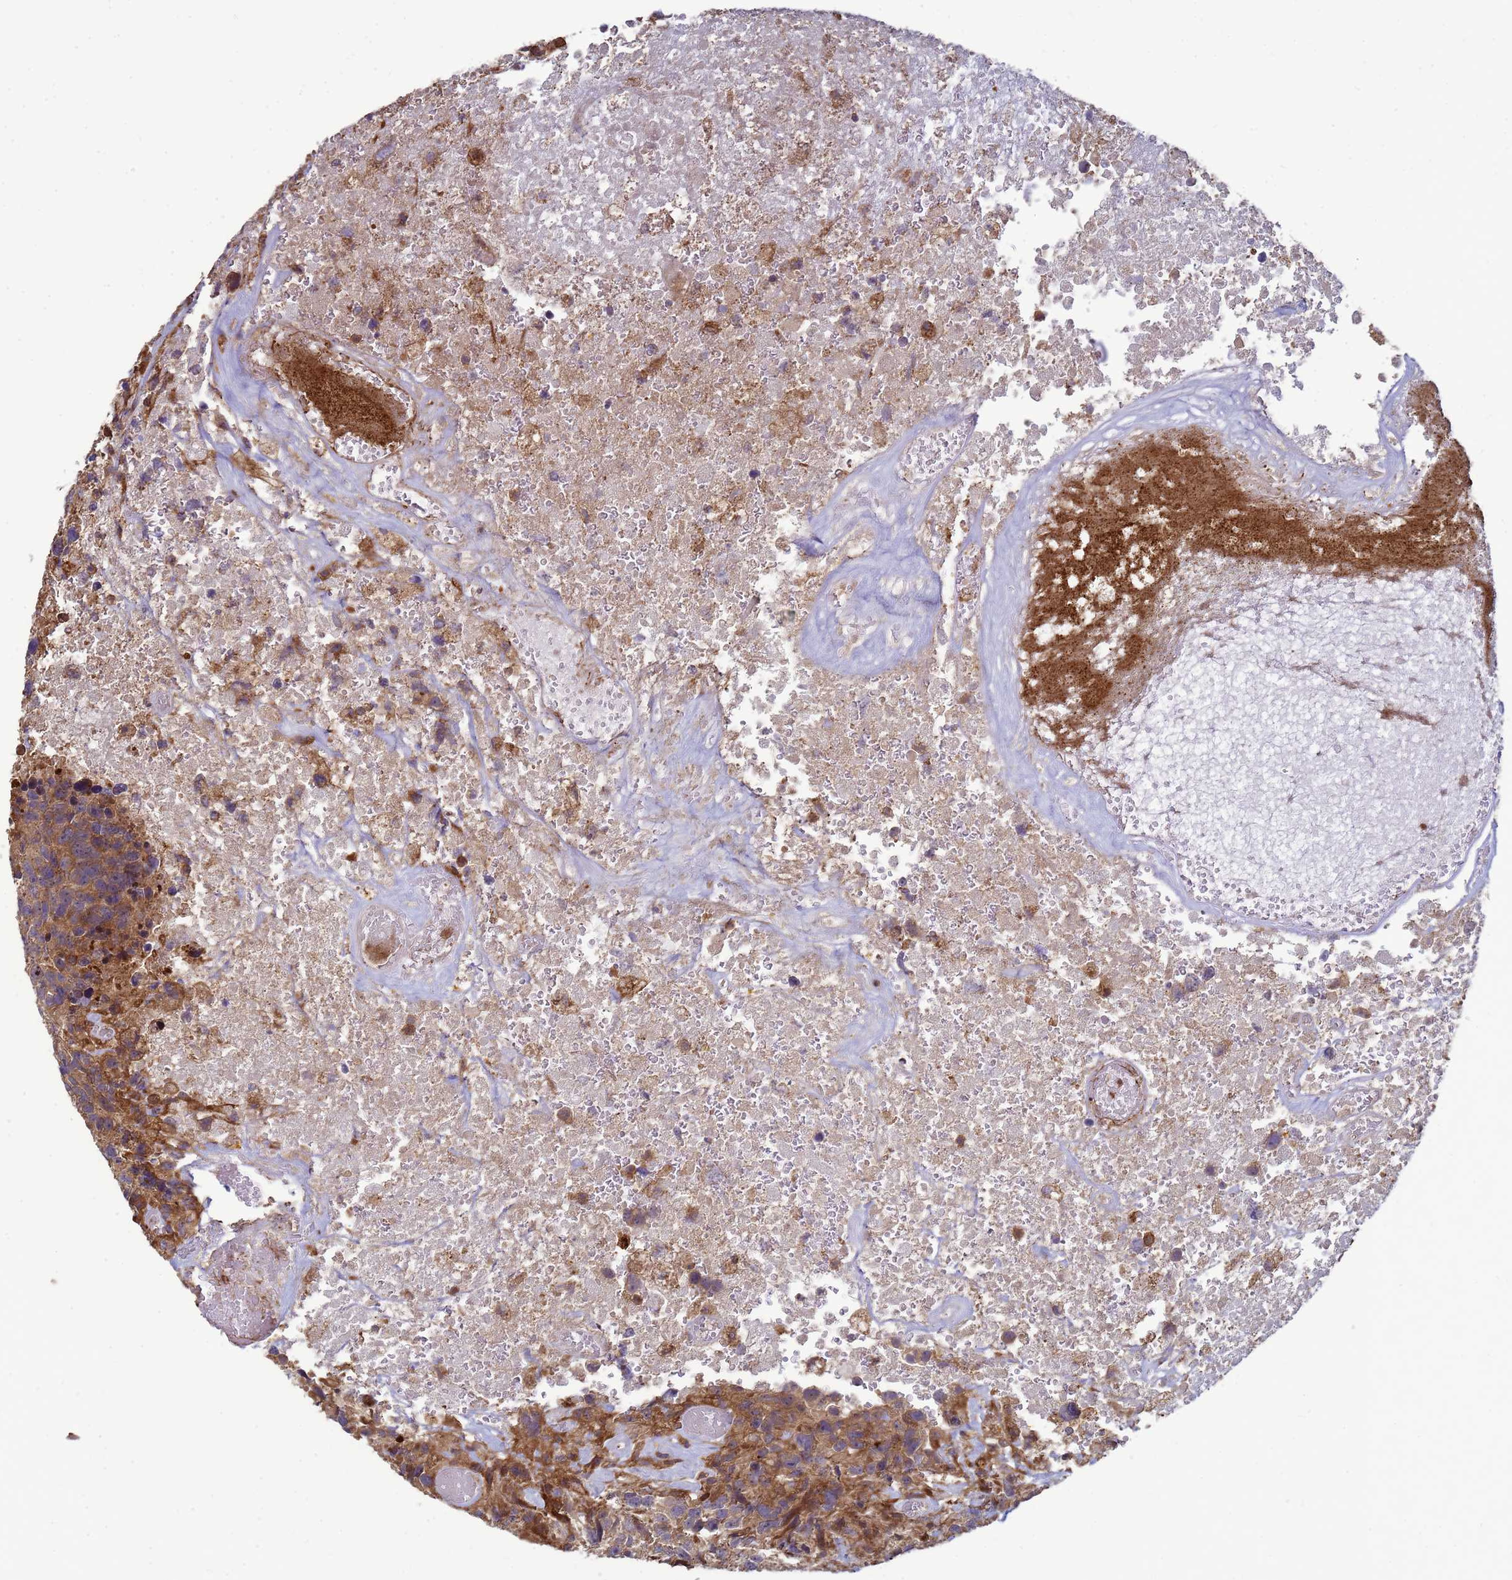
{"staining": {"intensity": "moderate", "quantity": ">75%", "location": "cytoplasmic/membranous"}, "tissue": "glioma", "cell_type": "Tumor cells", "image_type": "cancer", "snomed": [{"axis": "morphology", "description": "Glioma, malignant, High grade"}, {"axis": "topography", "description": "Brain"}], "caption": "This is an image of immunohistochemistry staining of glioma, which shows moderate expression in the cytoplasmic/membranous of tumor cells.", "gene": "CNOT1", "patient": {"sex": "male", "age": 69}}